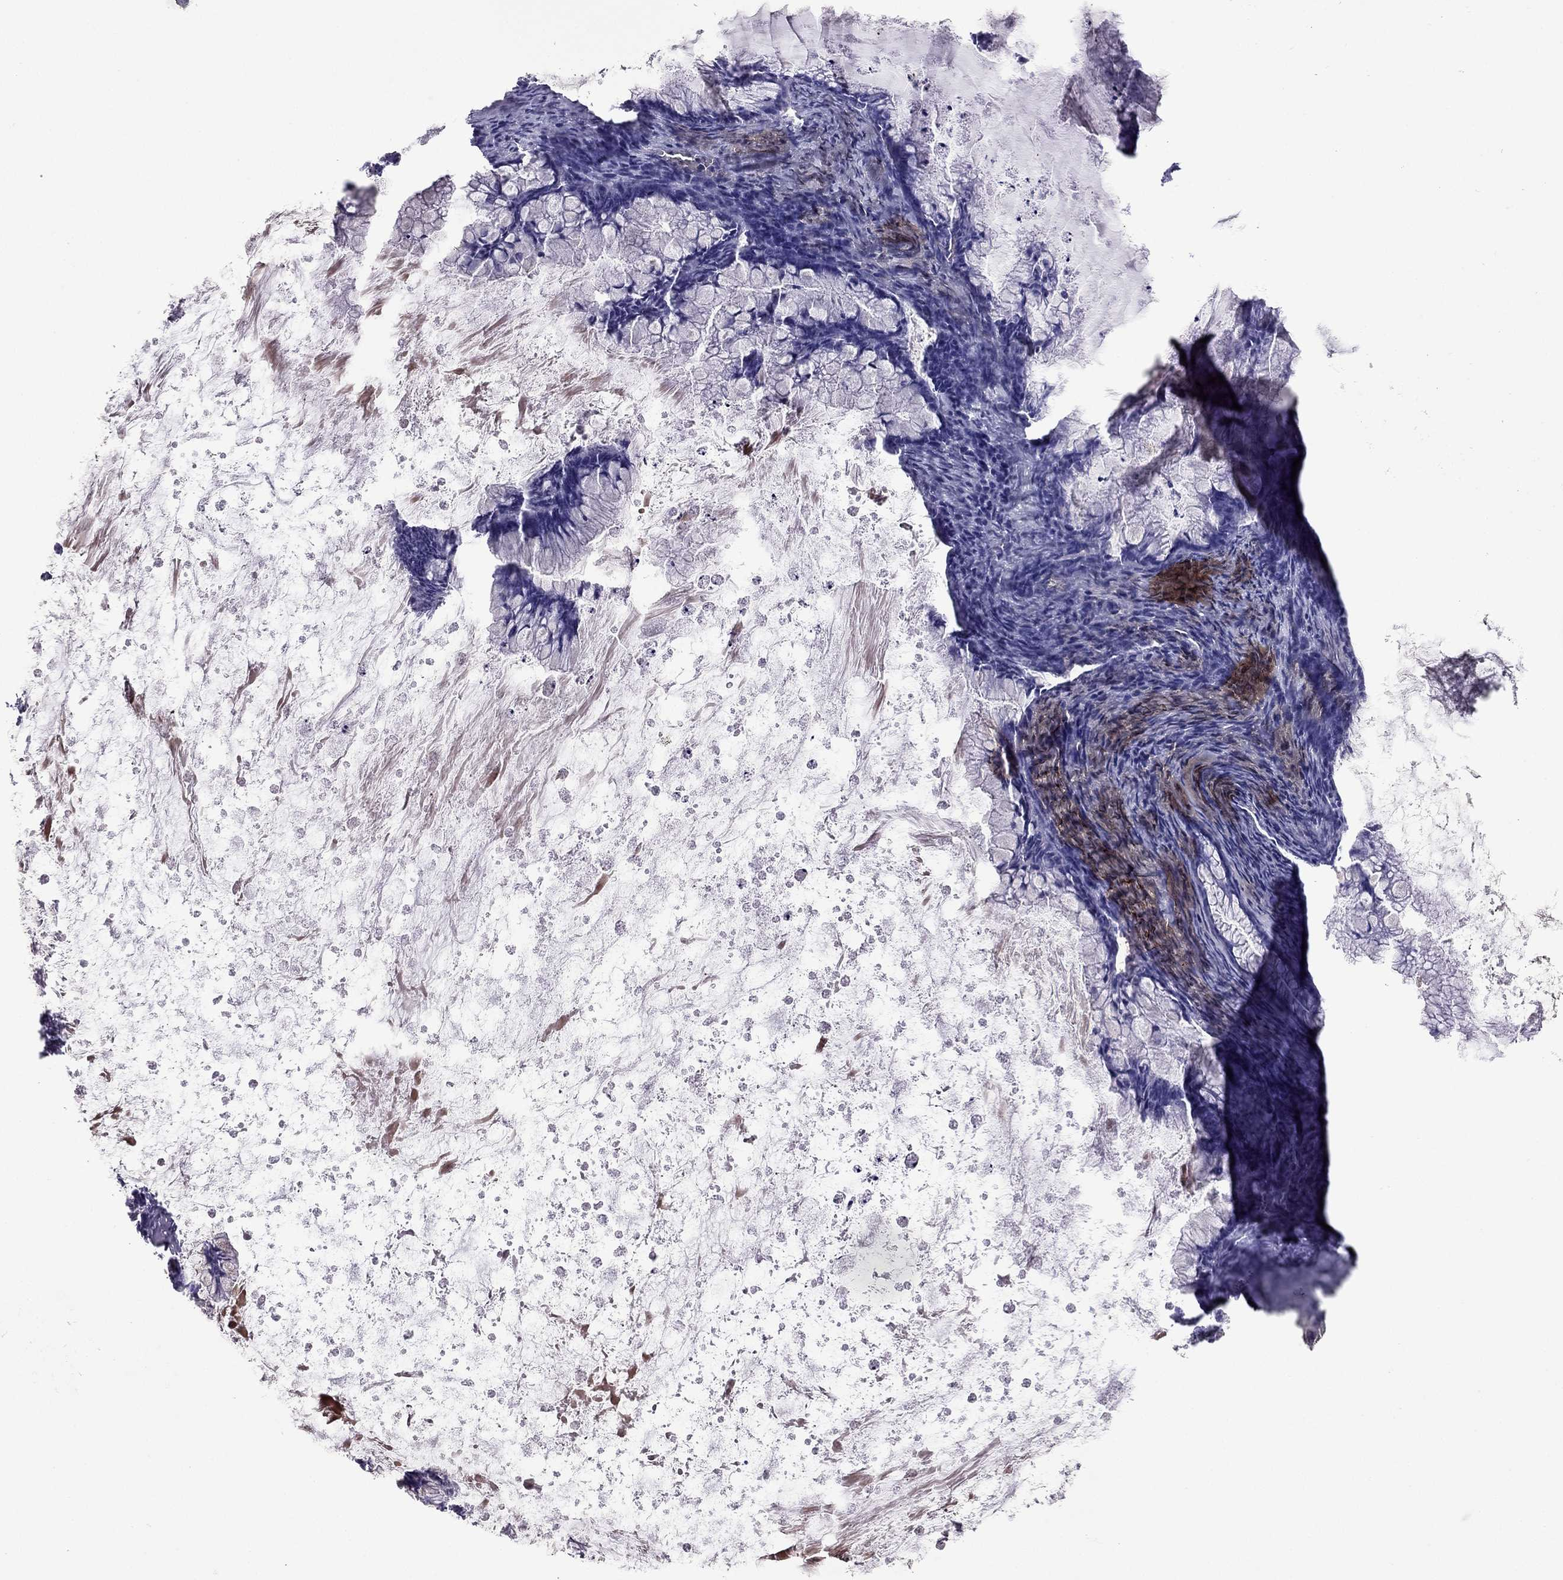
{"staining": {"intensity": "negative", "quantity": "none", "location": "none"}, "tissue": "ovarian cancer", "cell_type": "Tumor cells", "image_type": "cancer", "snomed": [{"axis": "morphology", "description": "Cystadenocarcinoma, mucinous, NOS"}, {"axis": "topography", "description": "Ovary"}], "caption": "Immunohistochemical staining of ovarian cancer demonstrates no significant expression in tumor cells. The staining is performed using DAB brown chromogen with nuclei counter-stained in using hematoxylin.", "gene": "PDE6A", "patient": {"sex": "female", "age": 67}}